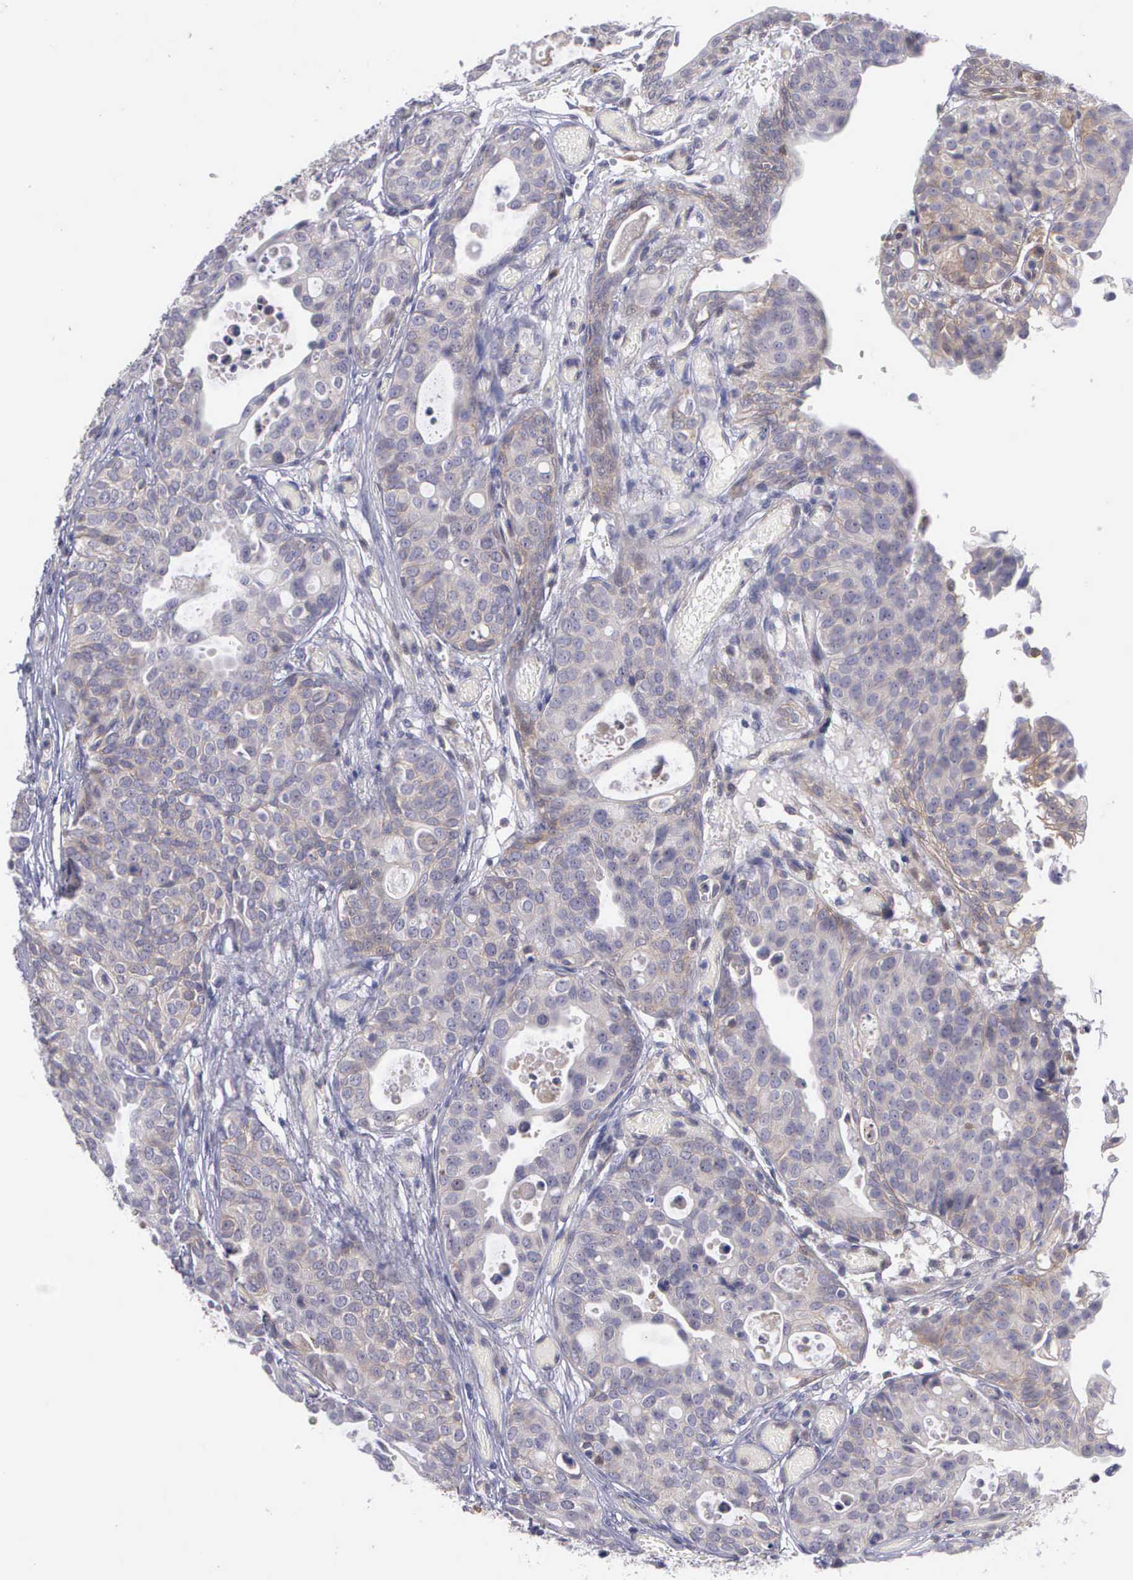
{"staining": {"intensity": "negative", "quantity": "none", "location": "none"}, "tissue": "urothelial cancer", "cell_type": "Tumor cells", "image_type": "cancer", "snomed": [{"axis": "morphology", "description": "Urothelial carcinoma, High grade"}, {"axis": "topography", "description": "Urinary bladder"}], "caption": "Protein analysis of high-grade urothelial carcinoma demonstrates no significant staining in tumor cells. Brightfield microscopy of immunohistochemistry (IHC) stained with DAB (brown) and hematoxylin (blue), captured at high magnification.", "gene": "MICAL3", "patient": {"sex": "male", "age": 78}}